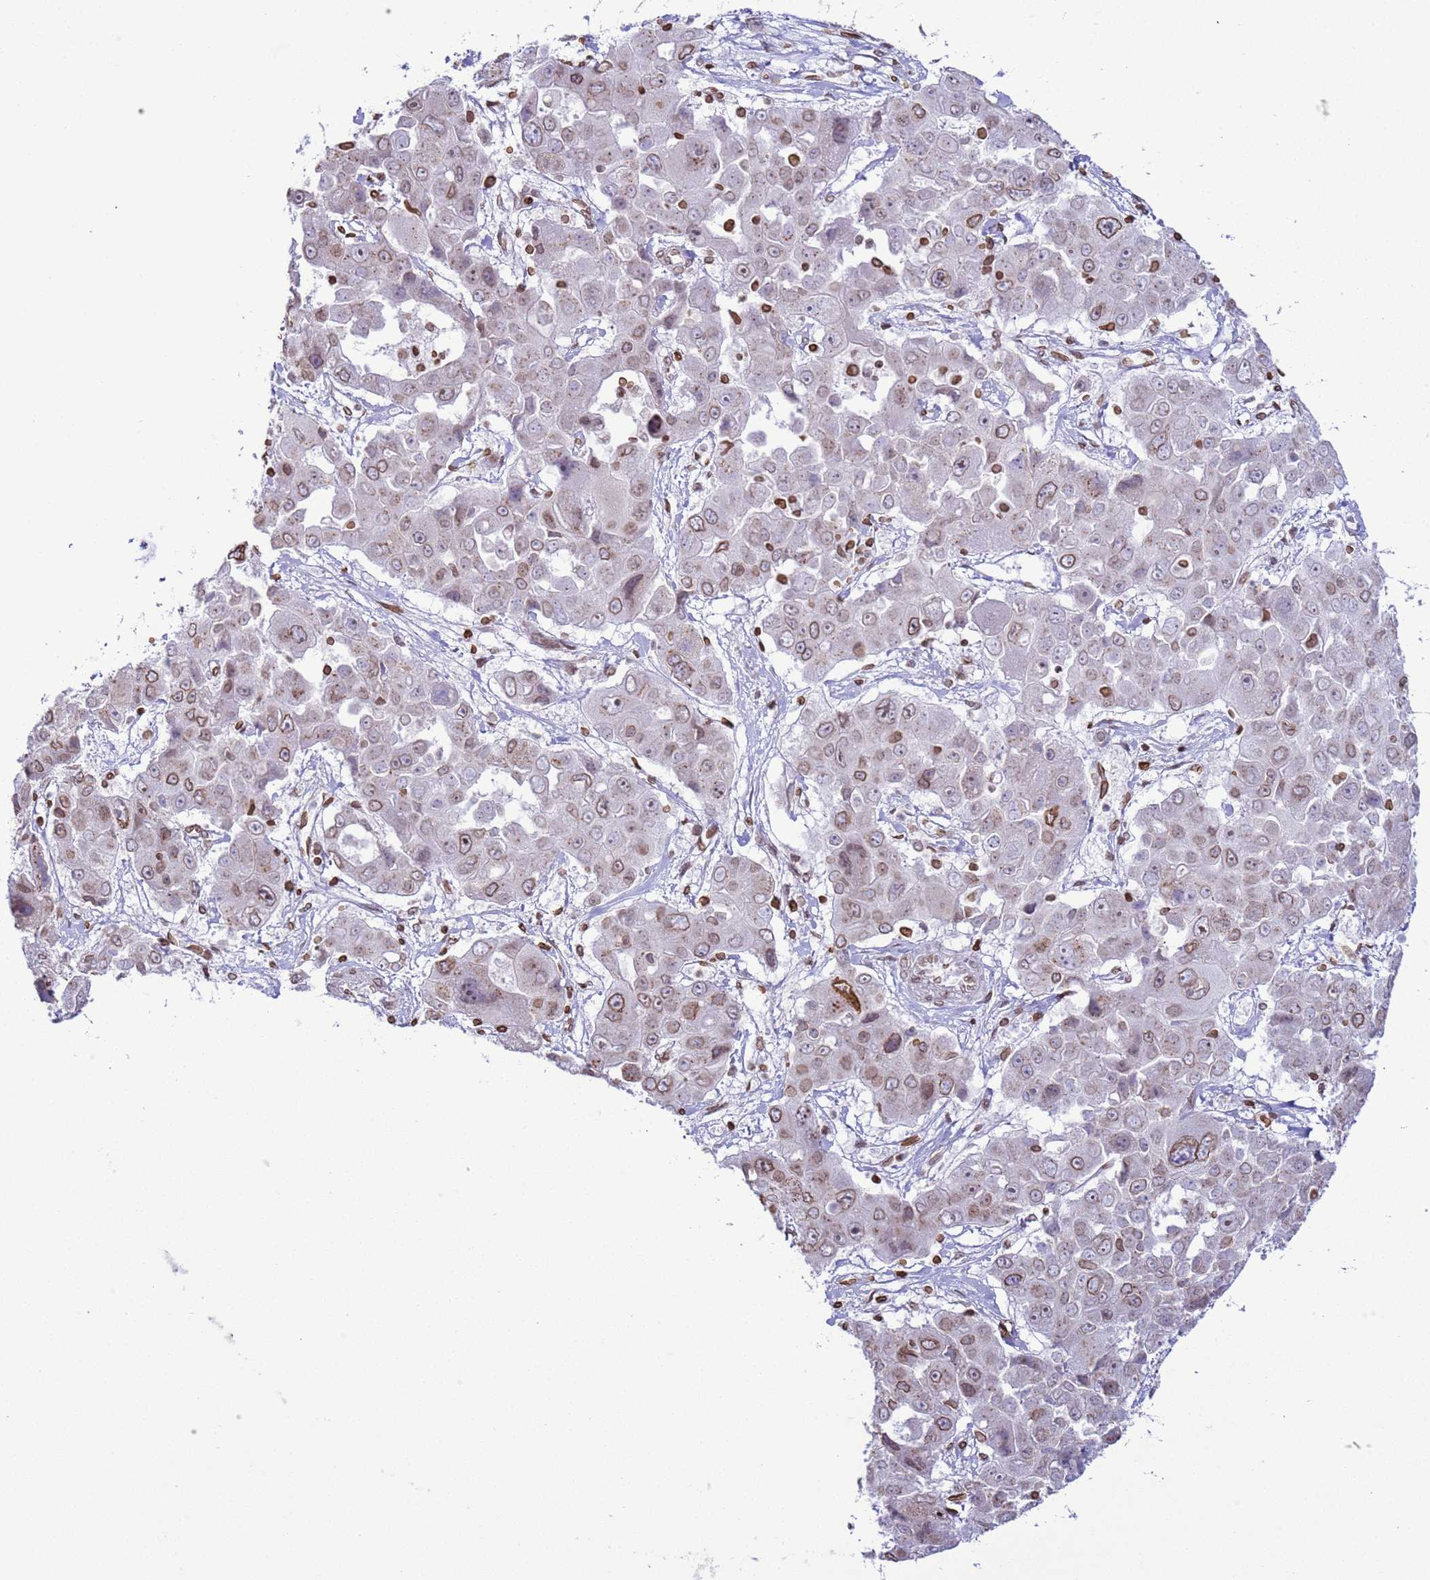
{"staining": {"intensity": "moderate", "quantity": ">75%", "location": "cytoplasmic/membranous,nuclear"}, "tissue": "liver cancer", "cell_type": "Tumor cells", "image_type": "cancer", "snomed": [{"axis": "morphology", "description": "Cholangiocarcinoma"}, {"axis": "topography", "description": "Liver"}], "caption": "Brown immunohistochemical staining in cholangiocarcinoma (liver) demonstrates moderate cytoplasmic/membranous and nuclear positivity in approximately >75% of tumor cells. The protein is stained brown, and the nuclei are stained in blue (DAB (3,3'-diaminobenzidine) IHC with brightfield microscopy, high magnification).", "gene": "DHX37", "patient": {"sex": "male", "age": 67}}